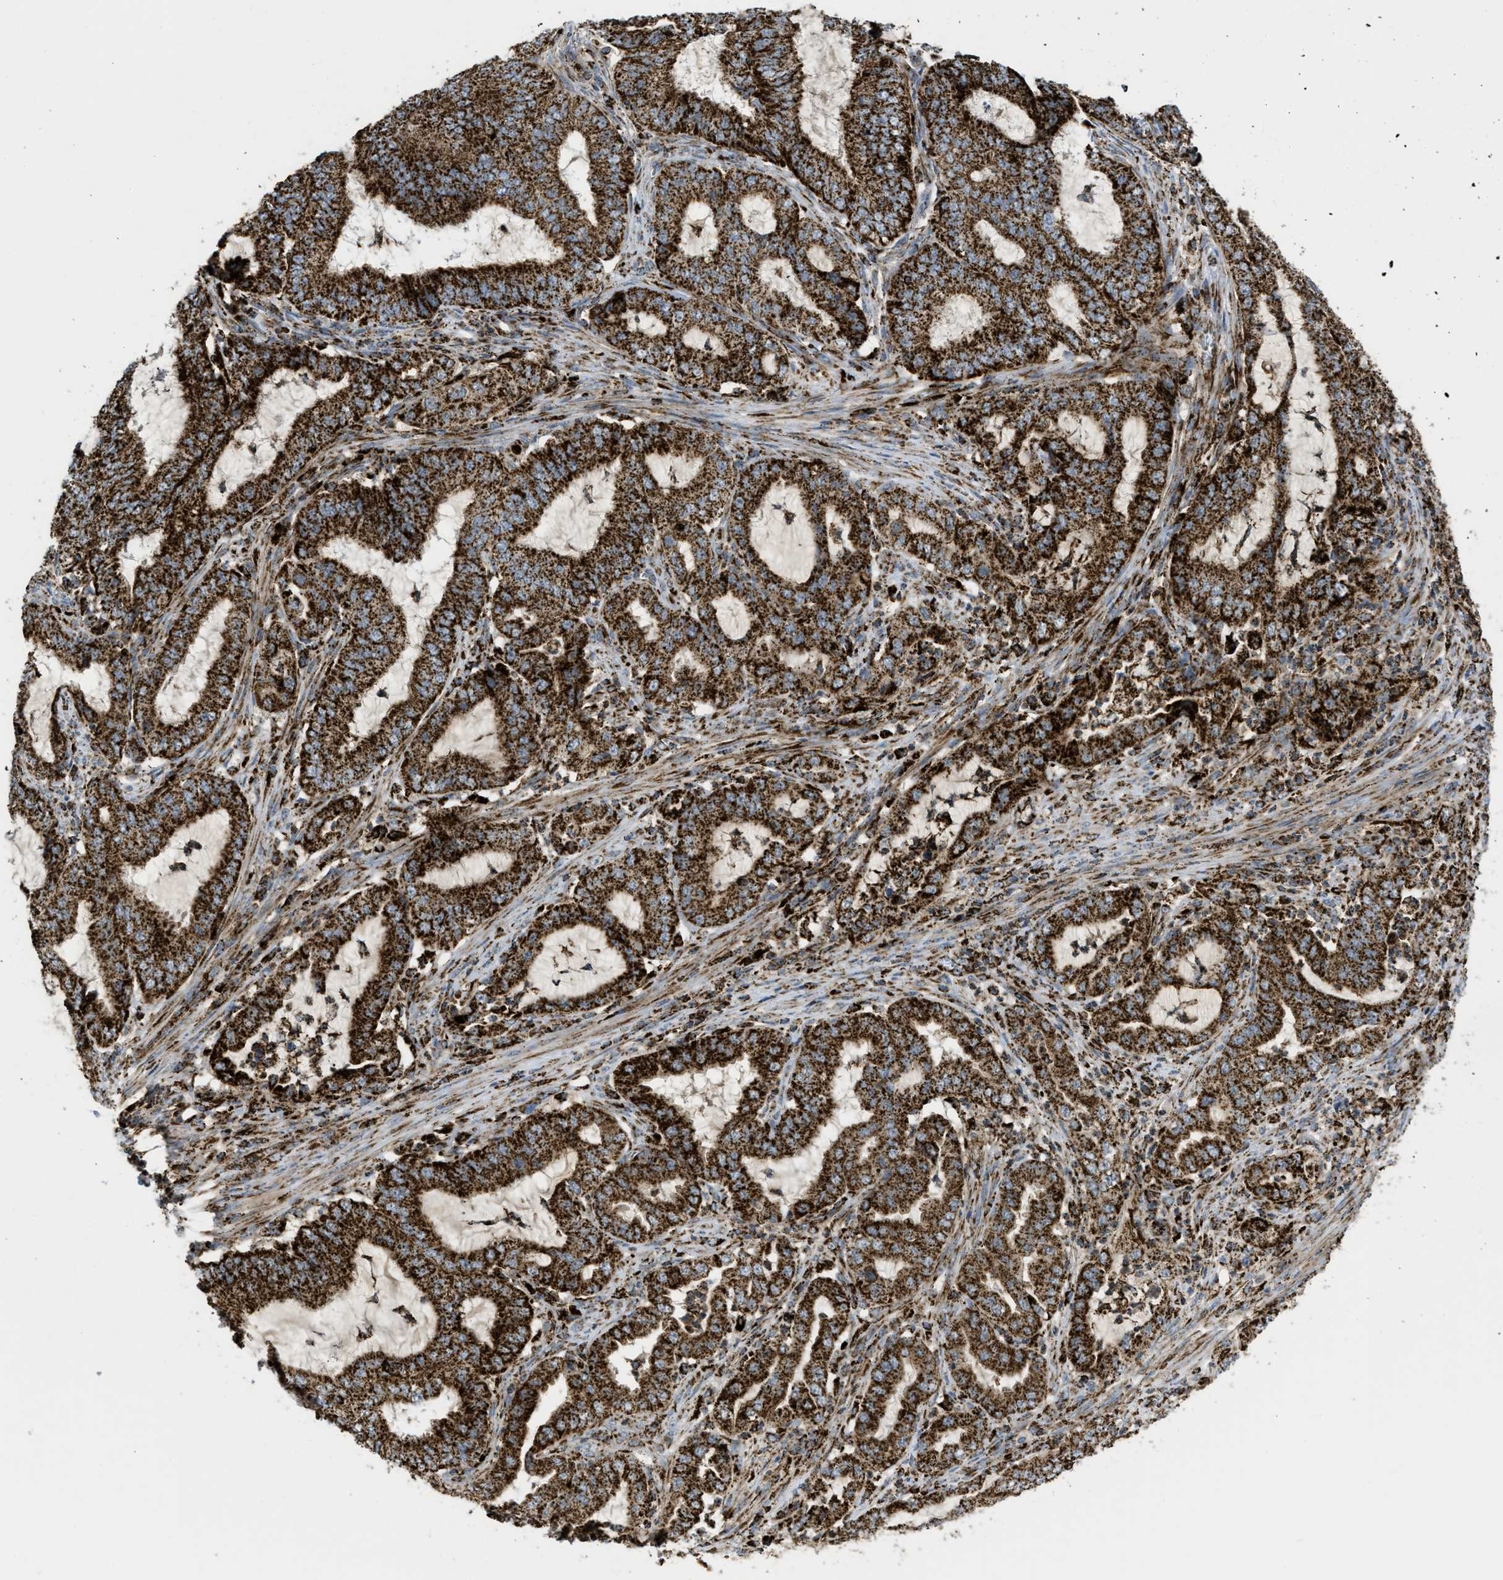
{"staining": {"intensity": "strong", "quantity": ">75%", "location": "cytoplasmic/membranous"}, "tissue": "endometrial cancer", "cell_type": "Tumor cells", "image_type": "cancer", "snomed": [{"axis": "morphology", "description": "Adenocarcinoma, NOS"}, {"axis": "topography", "description": "Endometrium"}], "caption": "Protein expression analysis of human adenocarcinoma (endometrial) reveals strong cytoplasmic/membranous expression in about >75% of tumor cells.", "gene": "SQOR", "patient": {"sex": "female", "age": 70}}